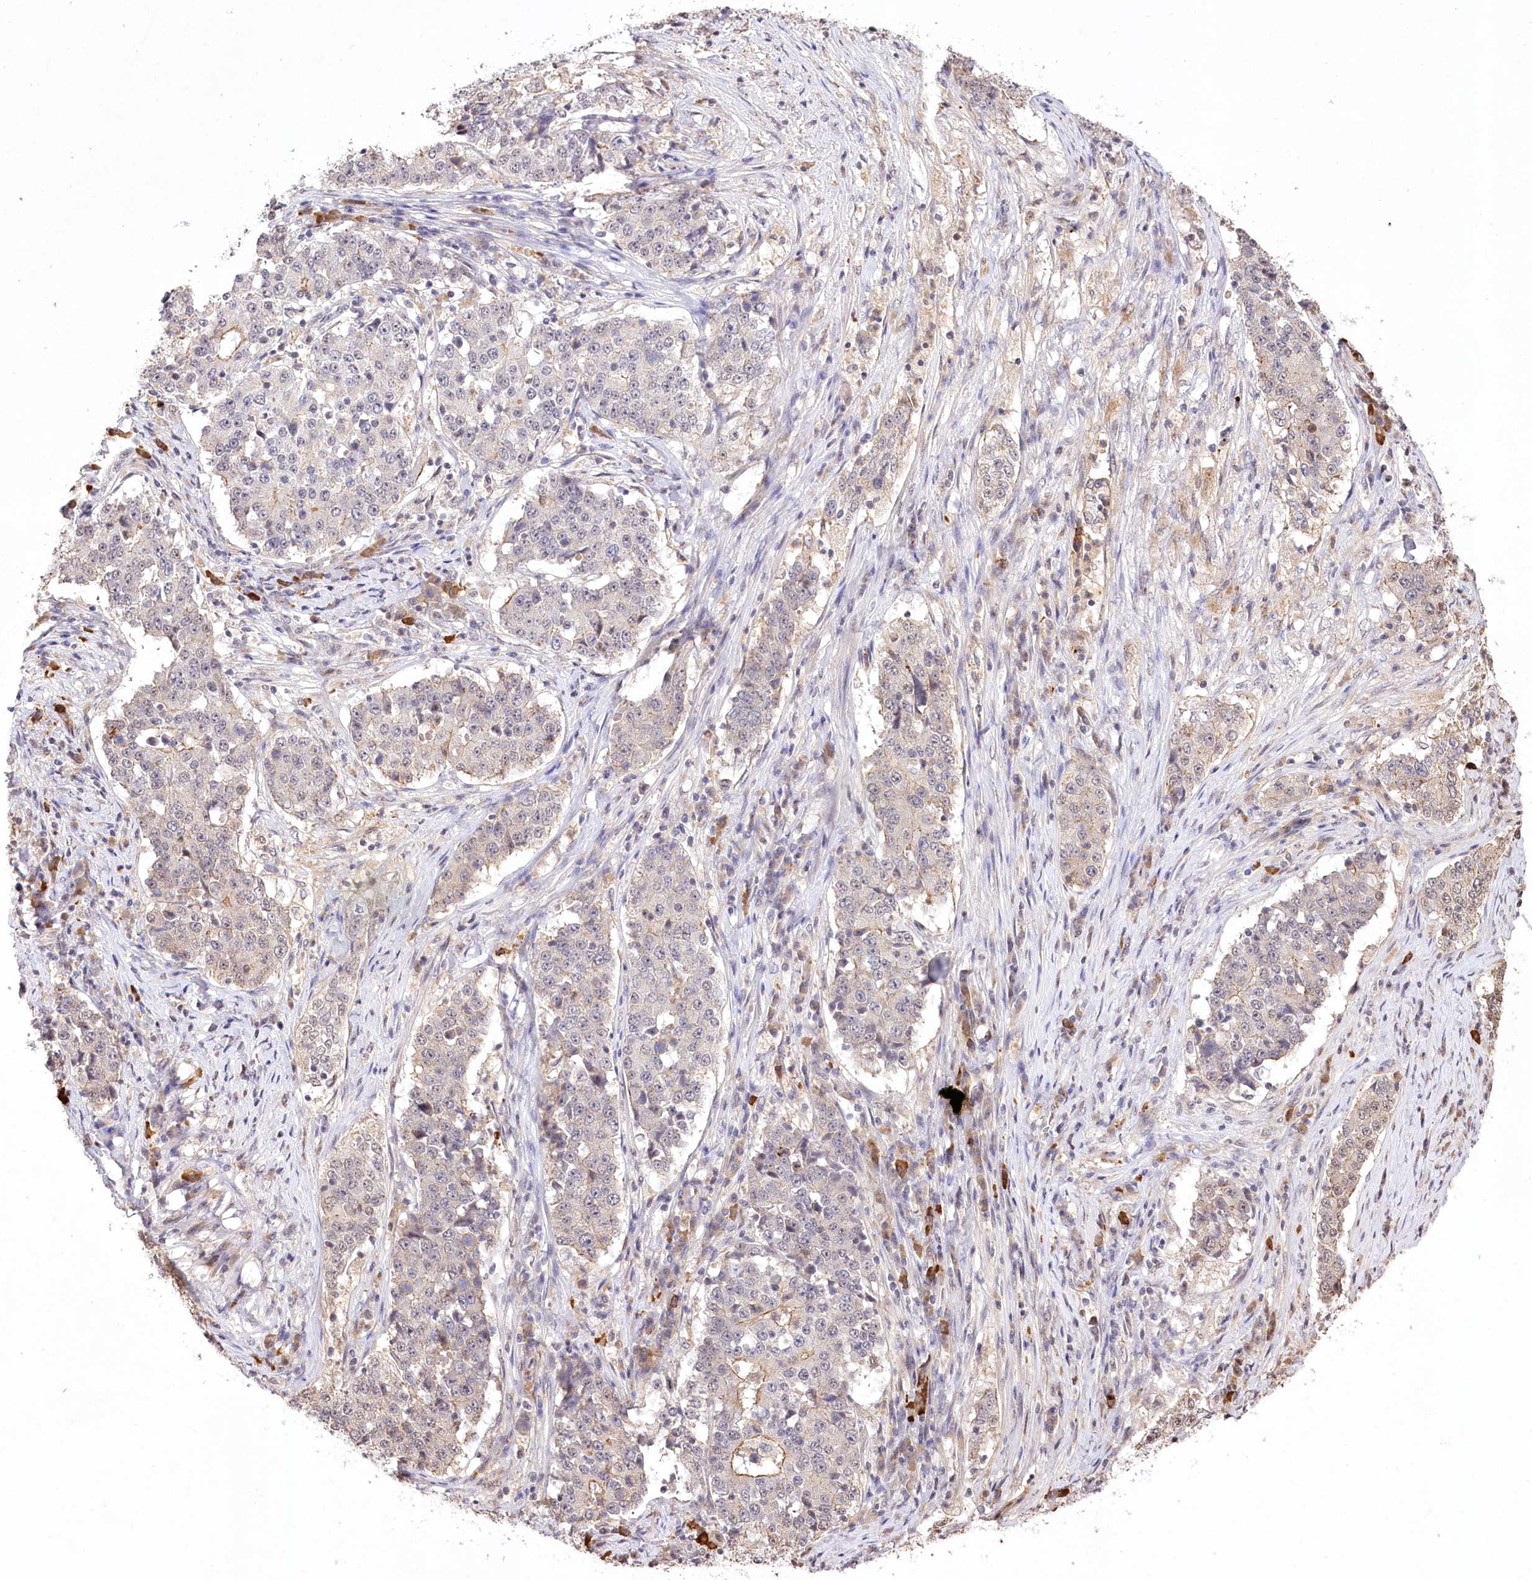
{"staining": {"intensity": "negative", "quantity": "none", "location": "none"}, "tissue": "stomach cancer", "cell_type": "Tumor cells", "image_type": "cancer", "snomed": [{"axis": "morphology", "description": "Adenocarcinoma, NOS"}, {"axis": "topography", "description": "Stomach"}], "caption": "There is no significant staining in tumor cells of stomach adenocarcinoma.", "gene": "PYROXD1", "patient": {"sex": "male", "age": 59}}